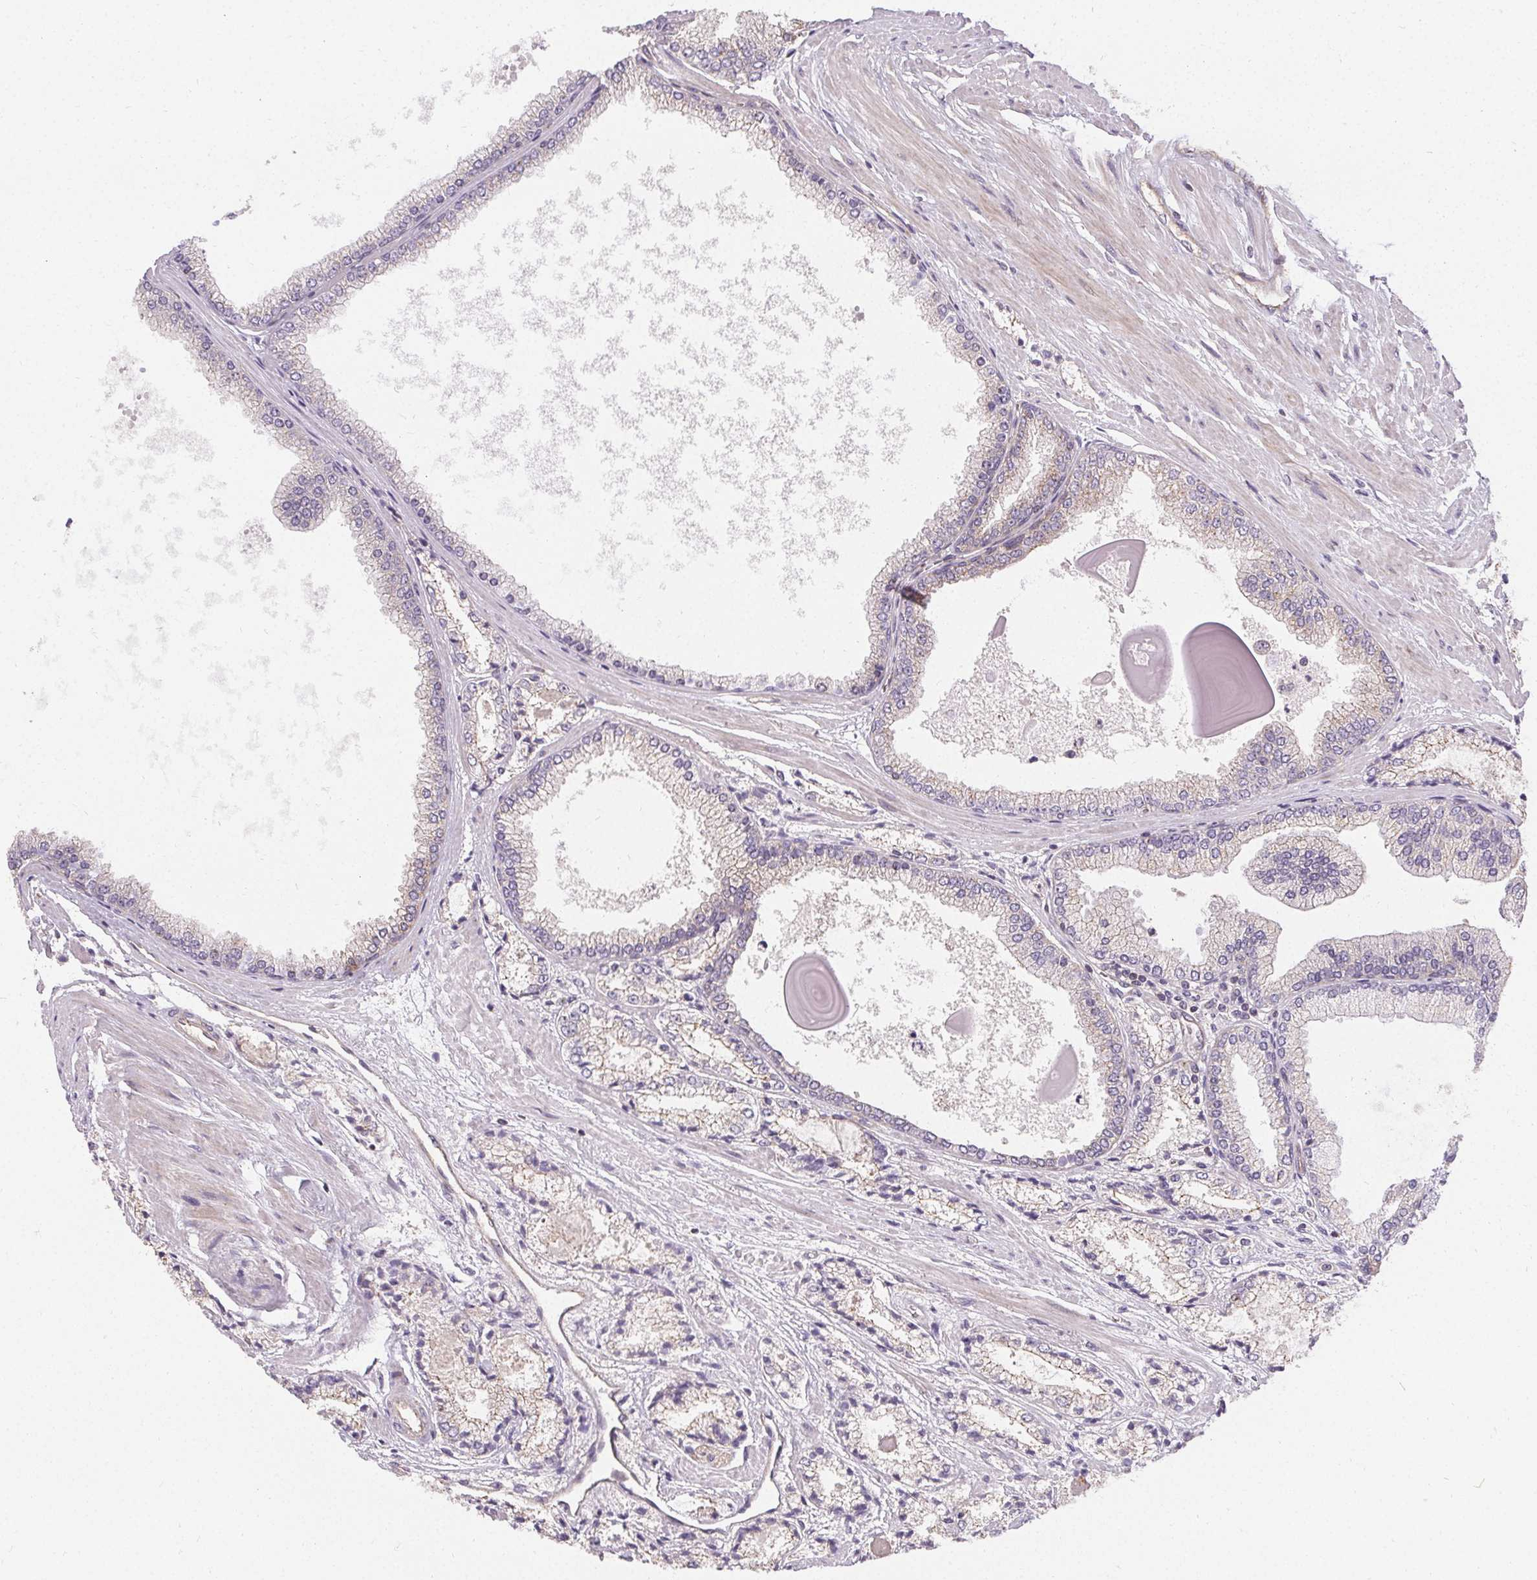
{"staining": {"intensity": "negative", "quantity": "none", "location": "none"}, "tissue": "prostate cancer", "cell_type": "Tumor cells", "image_type": "cancer", "snomed": [{"axis": "morphology", "description": "Adenocarcinoma, High grade"}, {"axis": "topography", "description": "Prostate"}], "caption": "This is a histopathology image of immunohistochemistry (IHC) staining of adenocarcinoma (high-grade) (prostate), which shows no staining in tumor cells. The staining is performed using DAB (3,3'-diaminobenzidine) brown chromogen with nuclei counter-stained in using hematoxylin.", "gene": "APLP1", "patient": {"sex": "male", "age": 64}}